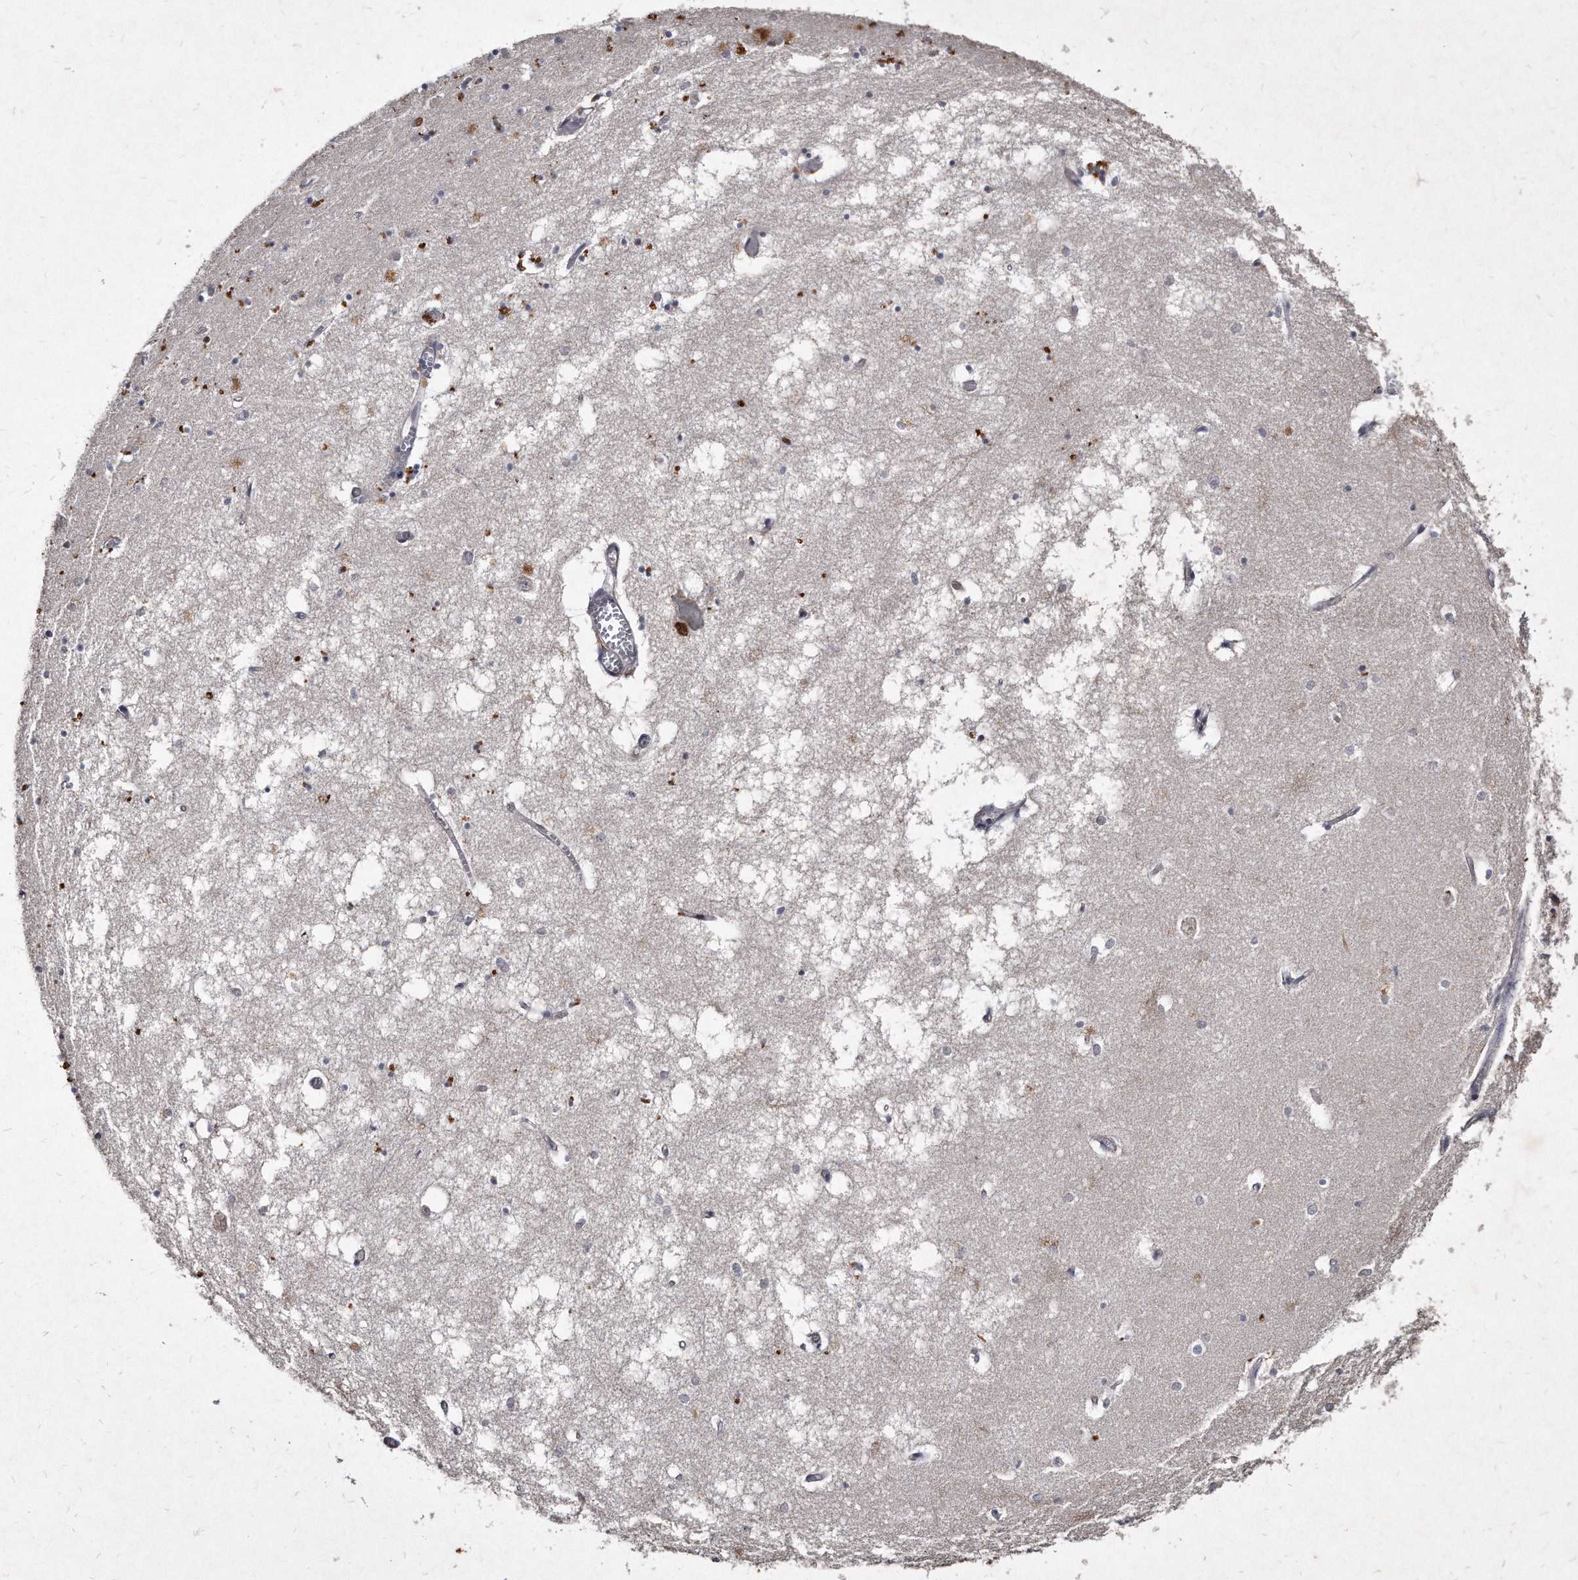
{"staining": {"intensity": "negative", "quantity": "none", "location": "none"}, "tissue": "hippocampus", "cell_type": "Glial cells", "image_type": "normal", "snomed": [{"axis": "morphology", "description": "Normal tissue, NOS"}, {"axis": "topography", "description": "Hippocampus"}], "caption": "DAB (3,3'-diaminobenzidine) immunohistochemical staining of unremarkable human hippocampus demonstrates no significant staining in glial cells. Nuclei are stained in blue.", "gene": "KLHDC3", "patient": {"sex": "male", "age": 70}}